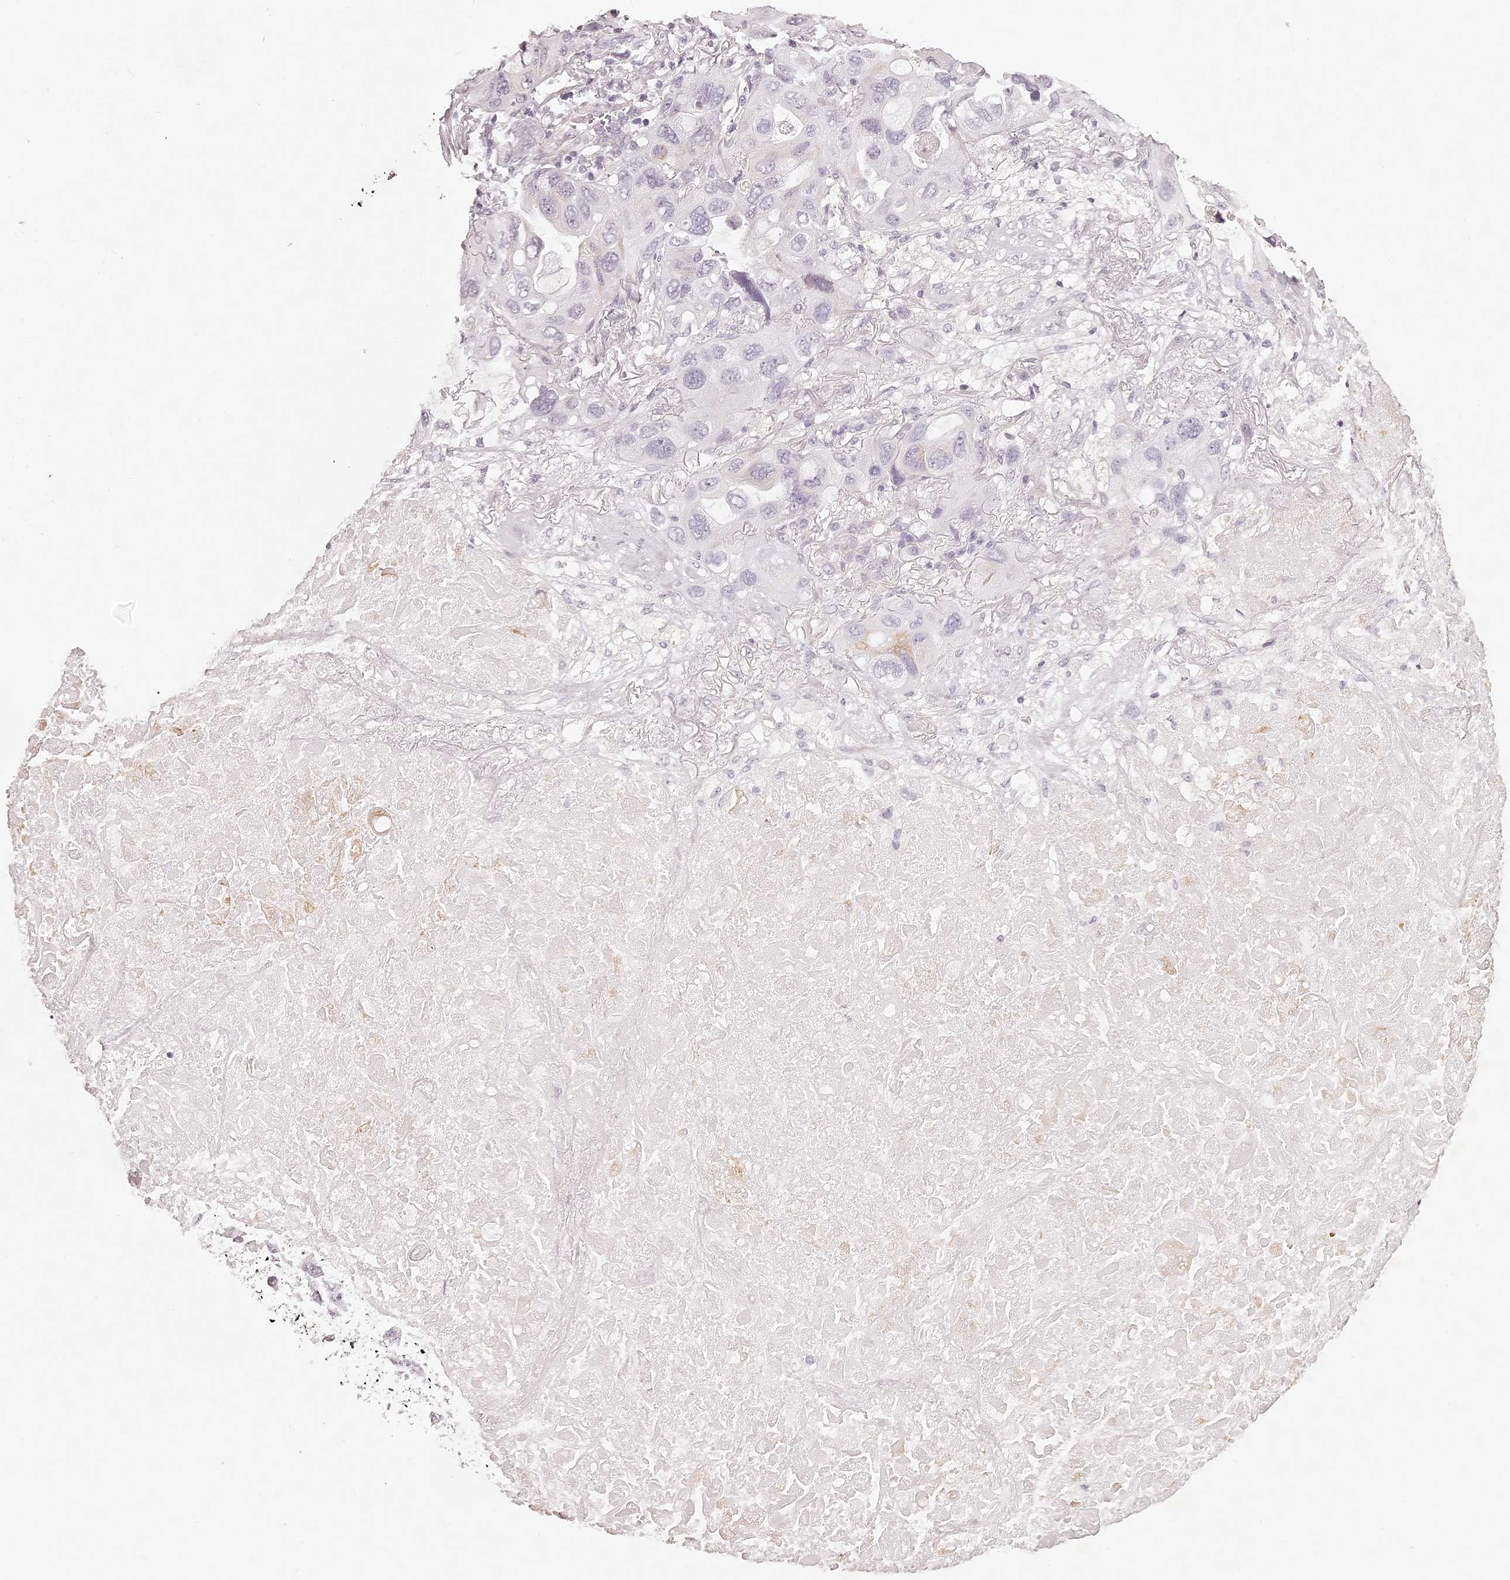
{"staining": {"intensity": "negative", "quantity": "none", "location": "none"}, "tissue": "lung cancer", "cell_type": "Tumor cells", "image_type": "cancer", "snomed": [{"axis": "morphology", "description": "Squamous cell carcinoma, NOS"}, {"axis": "topography", "description": "Lung"}], "caption": "This is a histopathology image of IHC staining of squamous cell carcinoma (lung), which shows no expression in tumor cells.", "gene": "ELAPOR1", "patient": {"sex": "female", "age": 73}}